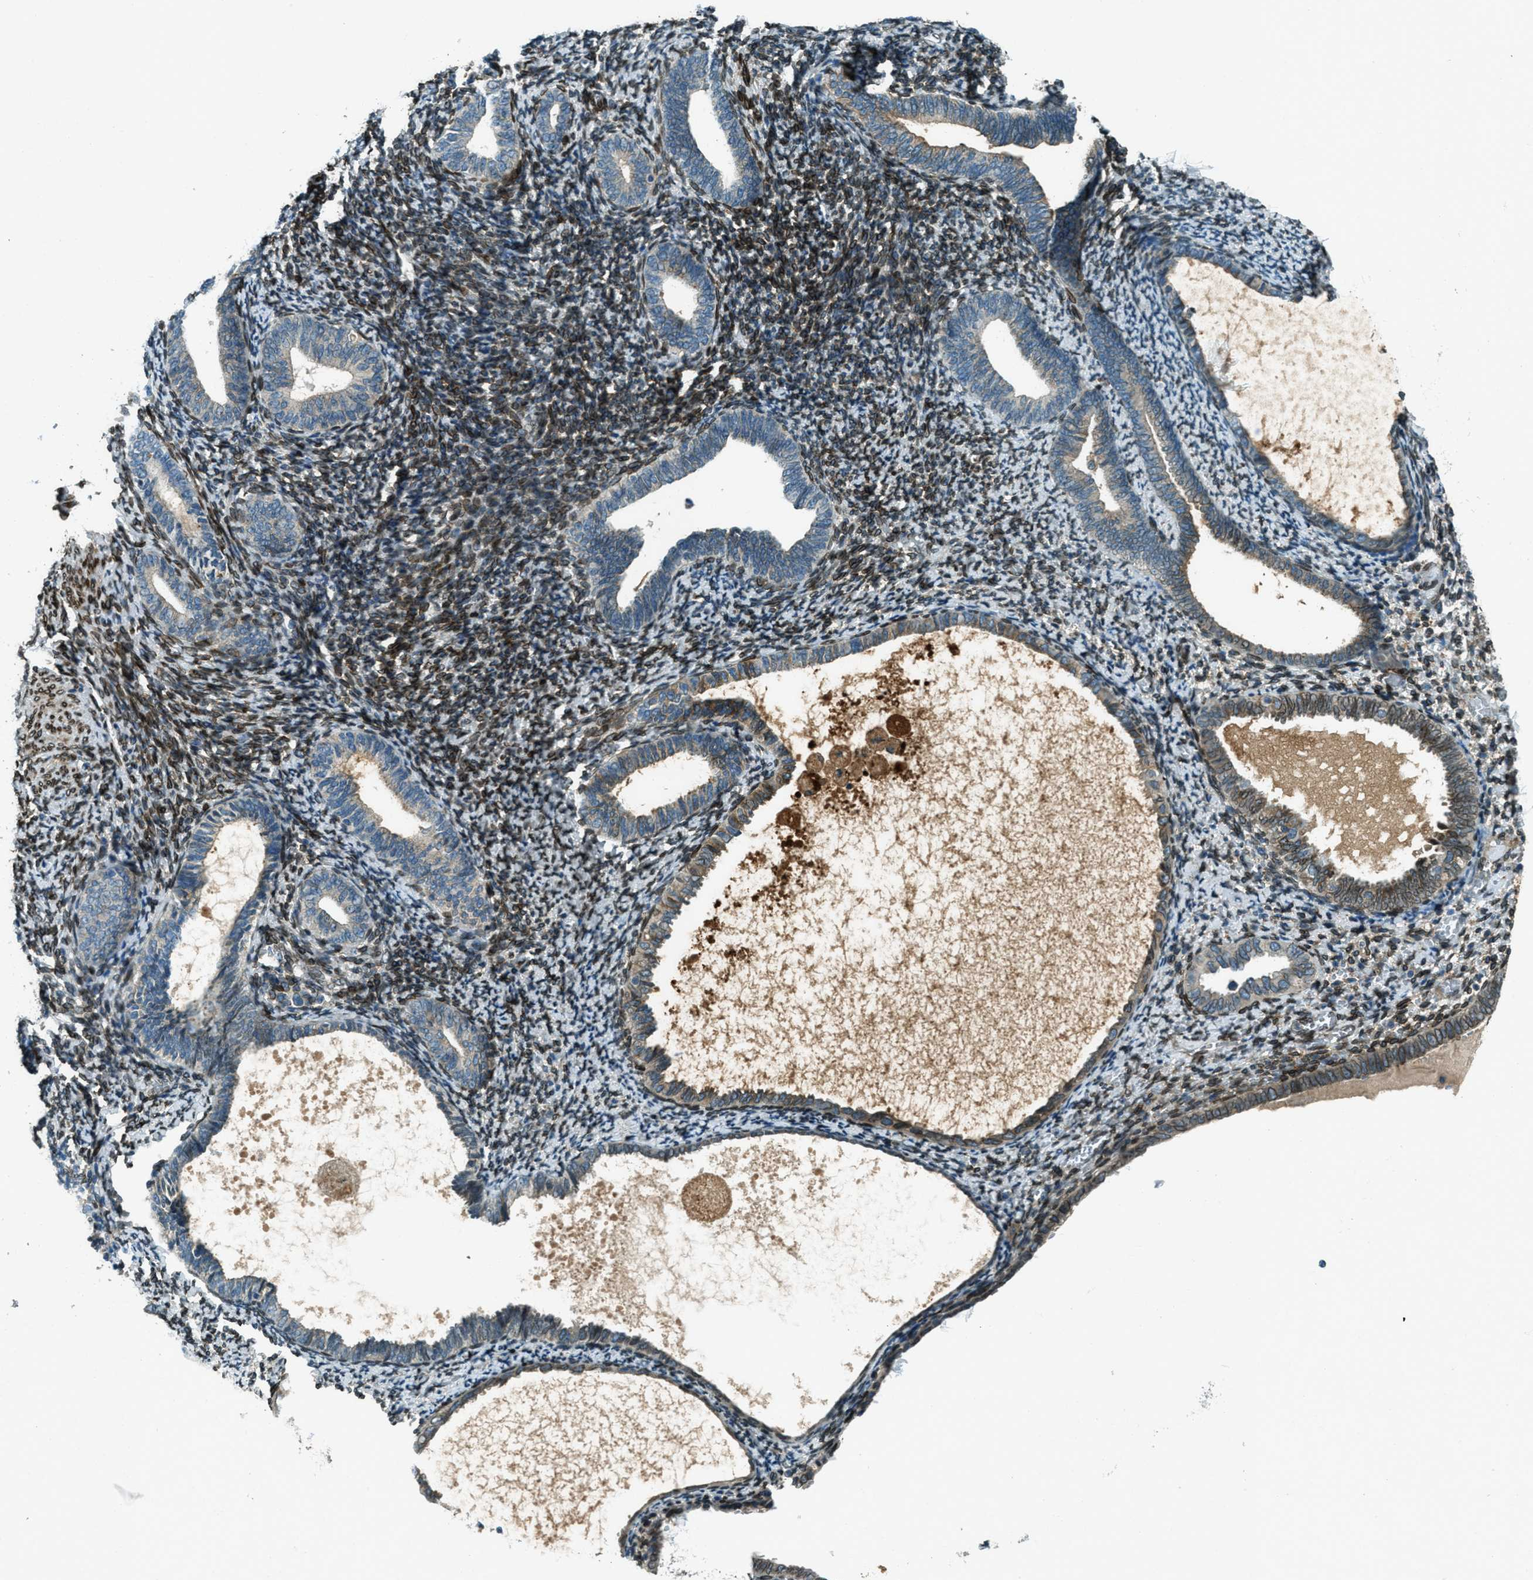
{"staining": {"intensity": "strong", "quantity": "25%-75%", "location": "cytoplasmic/membranous,nuclear"}, "tissue": "endometrium", "cell_type": "Cells in endometrial stroma", "image_type": "normal", "snomed": [{"axis": "morphology", "description": "Normal tissue, NOS"}, {"axis": "topography", "description": "Endometrium"}], "caption": "A brown stain labels strong cytoplasmic/membranous,nuclear positivity of a protein in cells in endometrial stroma of unremarkable endometrium. The staining was performed using DAB to visualize the protein expression in brown, while the nuclei were stained in blue with hematoxylin (Magnification: 20x).", "gene": "LEMD2", "patient": {"sex": "female", "age": 66}}